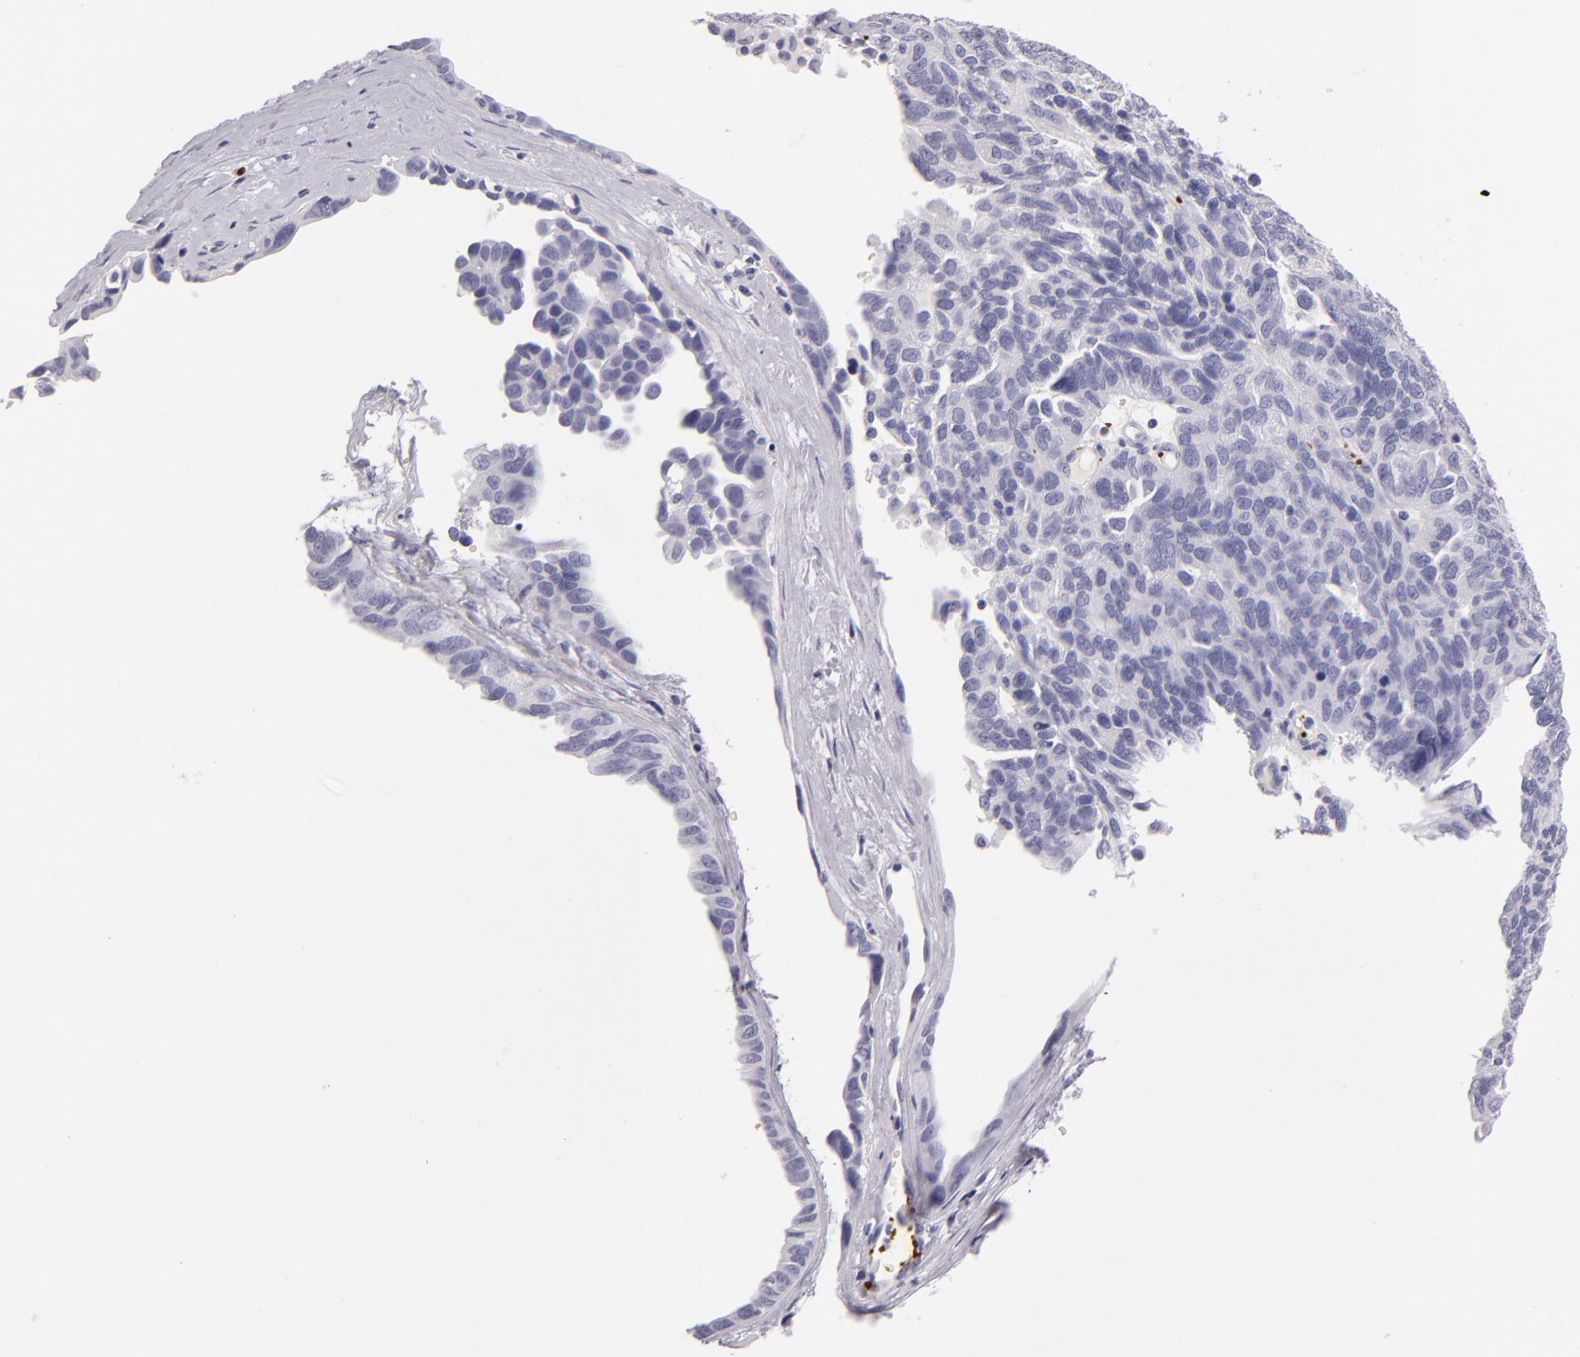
{"staining": {"intensity": "negative", "quantity": "none", "location": "none"}, "tissue": "ovarian cancer", "cell_type": "Tumor cells", "image_type": "cancer", "snomed": [{"axis": "morphology", "description": "Cystadenocarcinoma, serous, NOS"}, {"axis": "topography", "description": "Ovary"}], "caption": "Ovarian cancer (serous cystadenocarcinoma) stained for a protein using IHC displays no expression tumor cells.", "gene": "GP1BA", "patient": {"sex": "female", "age": 64}}